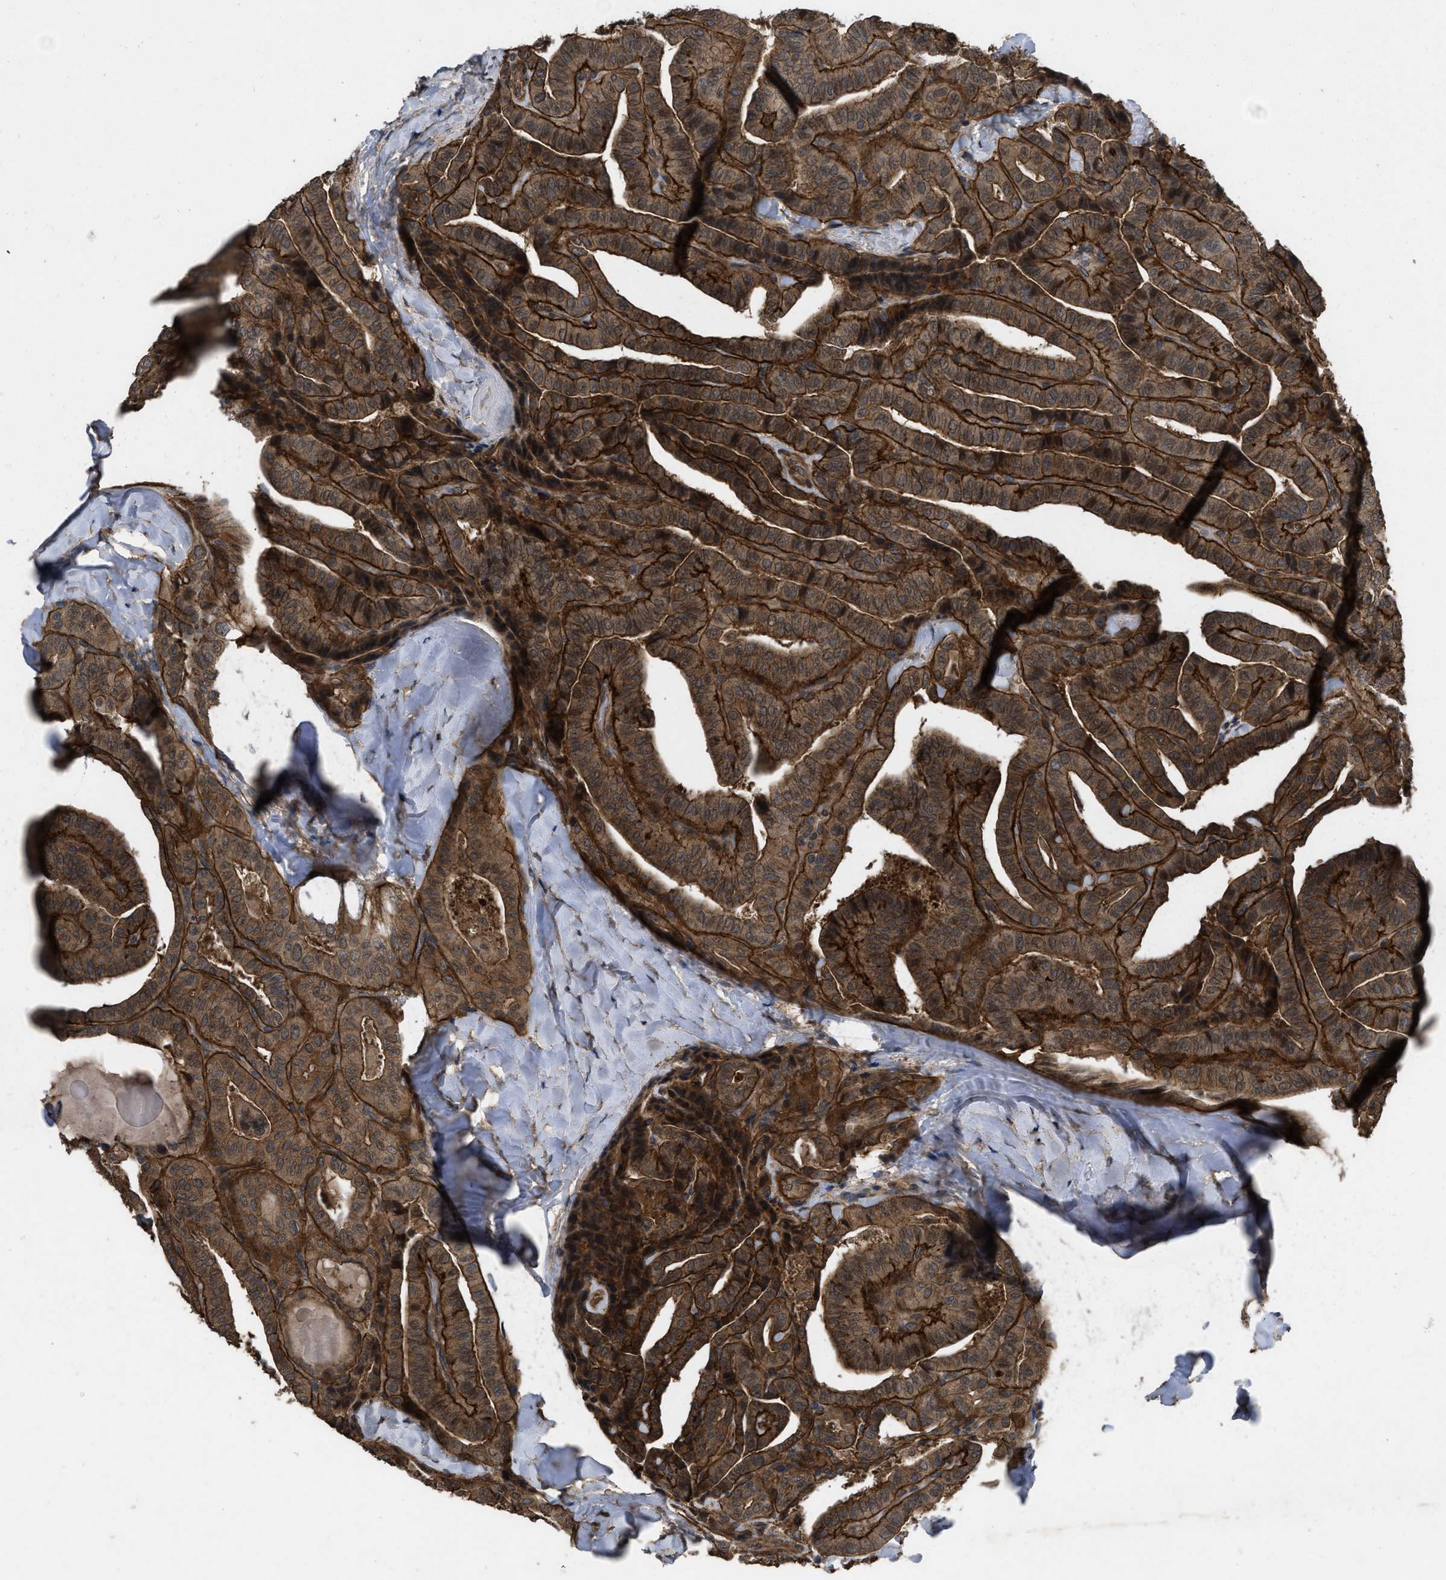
{"staining": {"intensity": "strong", "quantity": ">75%", "location": "cytoplasmic/membranous"}, "tissue": "thyroid cancer", "cell_type": "Tumor cells", "image_type": "cancer", "snomed": [{"axis": "morphology", "description": "Papillary adenocarcinoma, NOS"}, {"axis": "topography", "description": "Thyroid gland"}], "caption": "IHC micrograph of human thyroid cancer stained for a protein (brown), which reveals high levels of strong cytoplasmic/membranous positivity in about >75% of tumor cells.", "gene": "UTRN", "patient": {"sex": "male", "age": 77}}